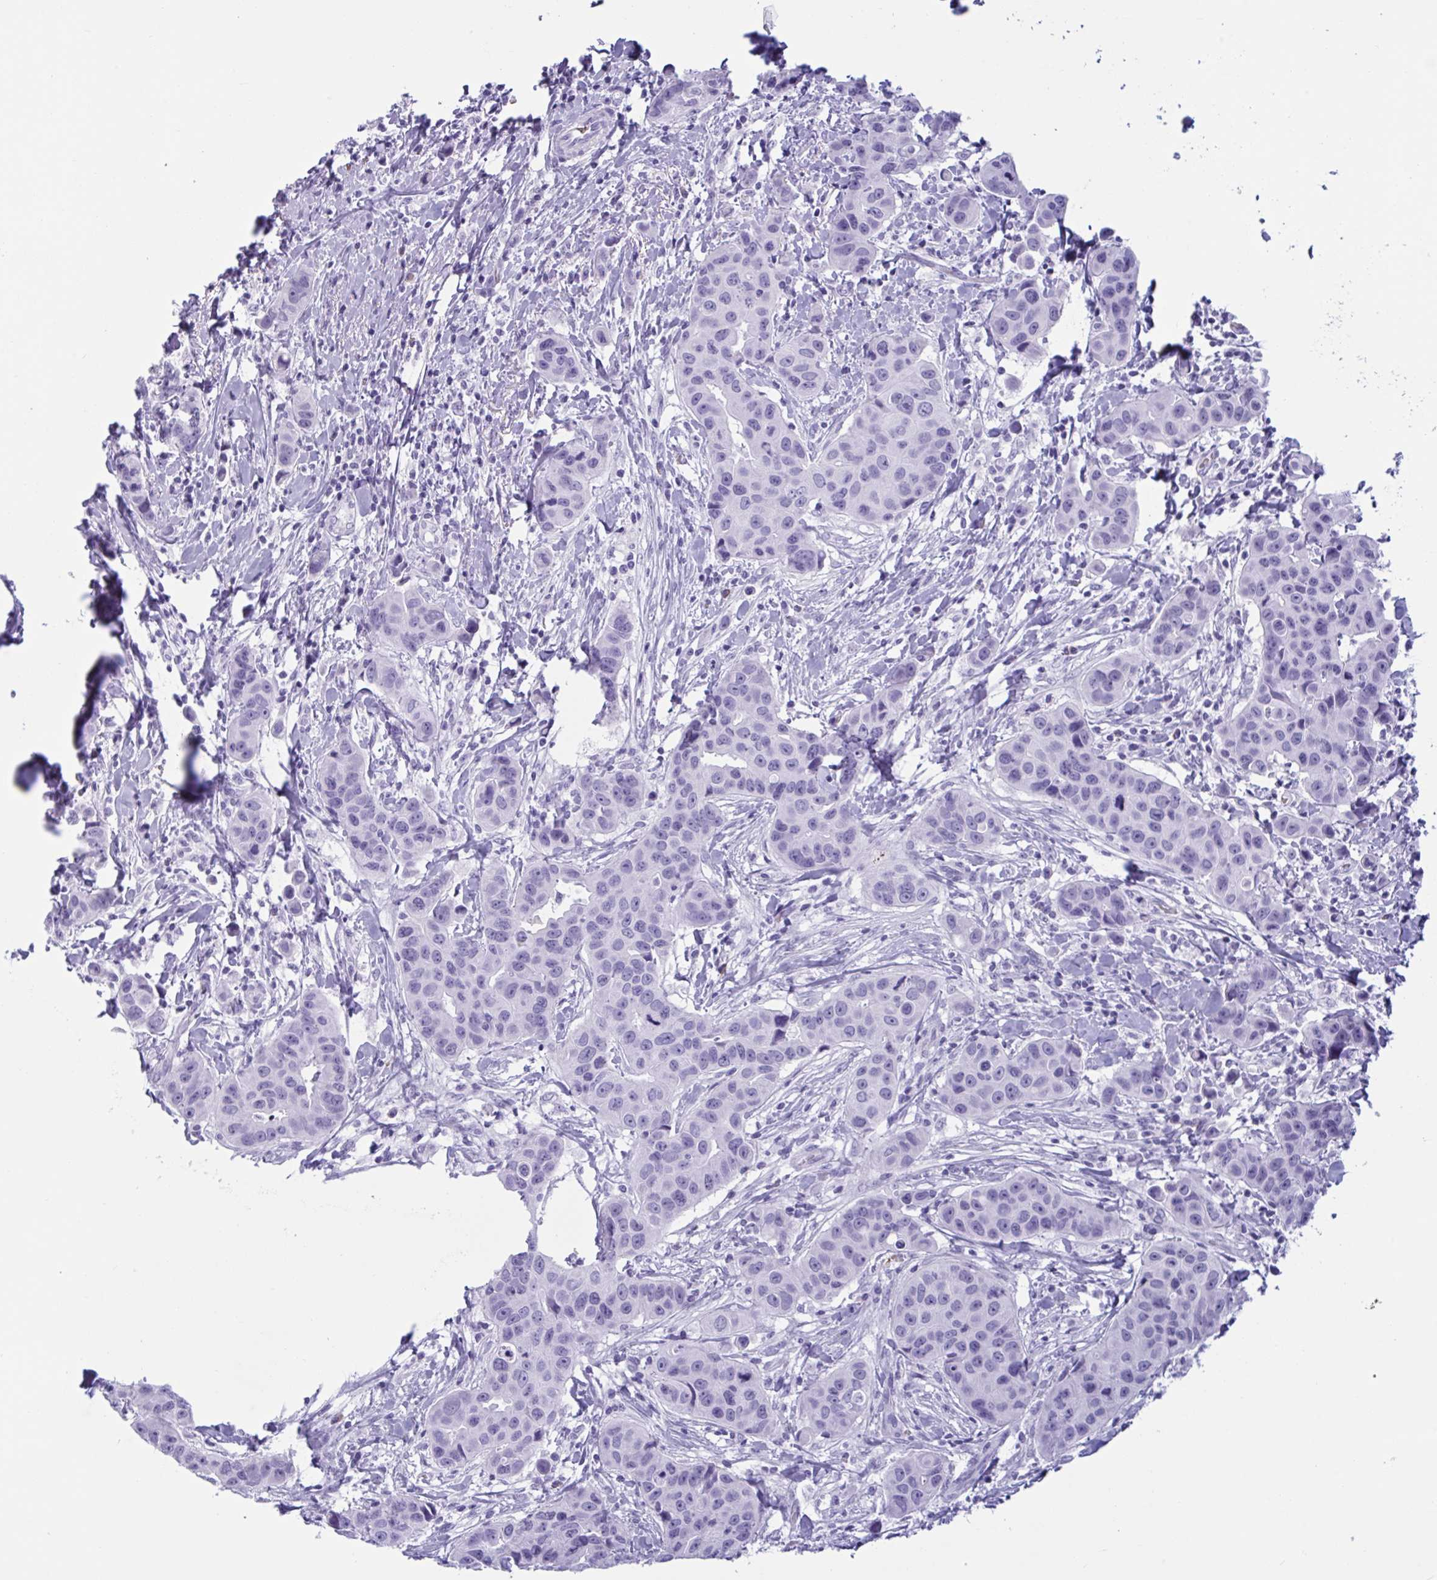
{"staining": {"intensity": "negative", "quantity": "none", "location": "none"}, "tissue": "breast cancer", "cell_type": "Tumor cells", "image_type": "cancer", "snomed": [{"axis": "morphology", "description": "Duct carcinoma"}, {"axis": "topography", "description": "Breast"}], "caption": "Immunohistochemical staining of intraductal carcinoma (breast) displays no significant staining in tumor cells.", "gene": "SLC2A1", "patient": {"sex": "female", "age": 24}}